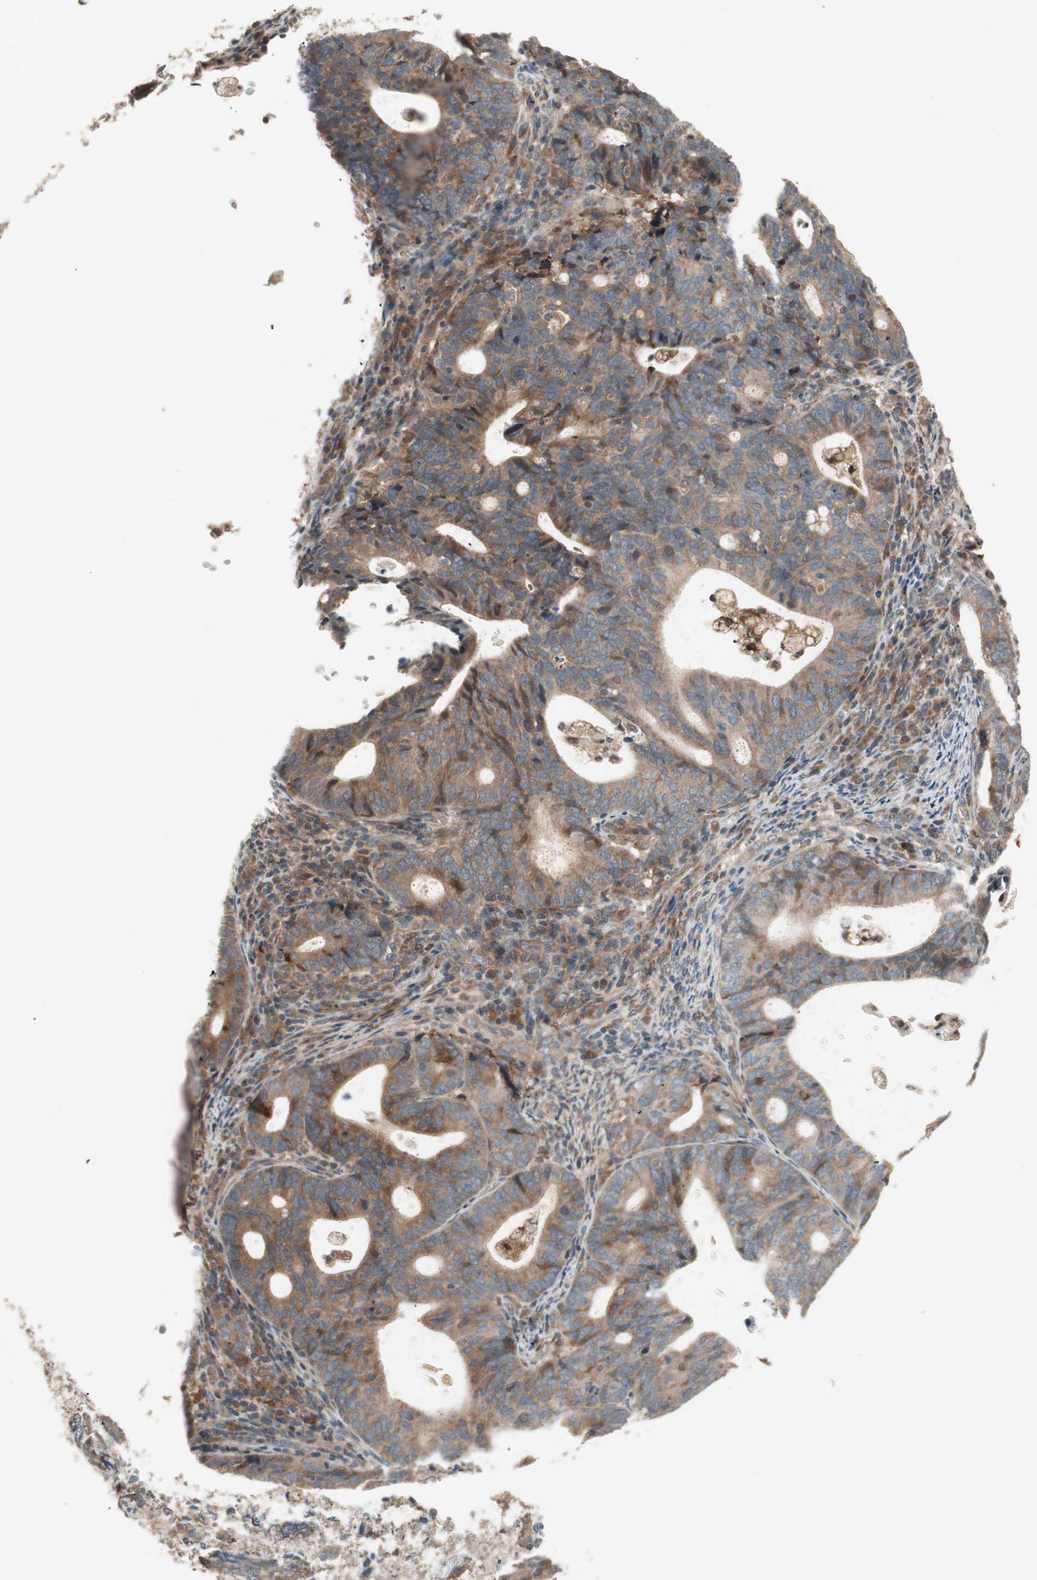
{"staining": {"intensity": "weak", "quantity": "25%-75%", "location": "cytoplasmic/membranous"}, "tissue": "endometrial cancer", "cell_type": "Tumor cells", "image_type": "cancer", "snomed": [{"axis": "morphology", "description": "Adenocarcinoma, NOS"}, {"axis": "topography", "description": "Uterus"}], "caption": "There is low levels of weak cytoplasmic/membranous expression in tumor cells of endometrial cancer, as demonstrated by immunohistochemical staining (brown color).", "gene": "SFRP1", "patient": {"sex": "female", "age": 83}}